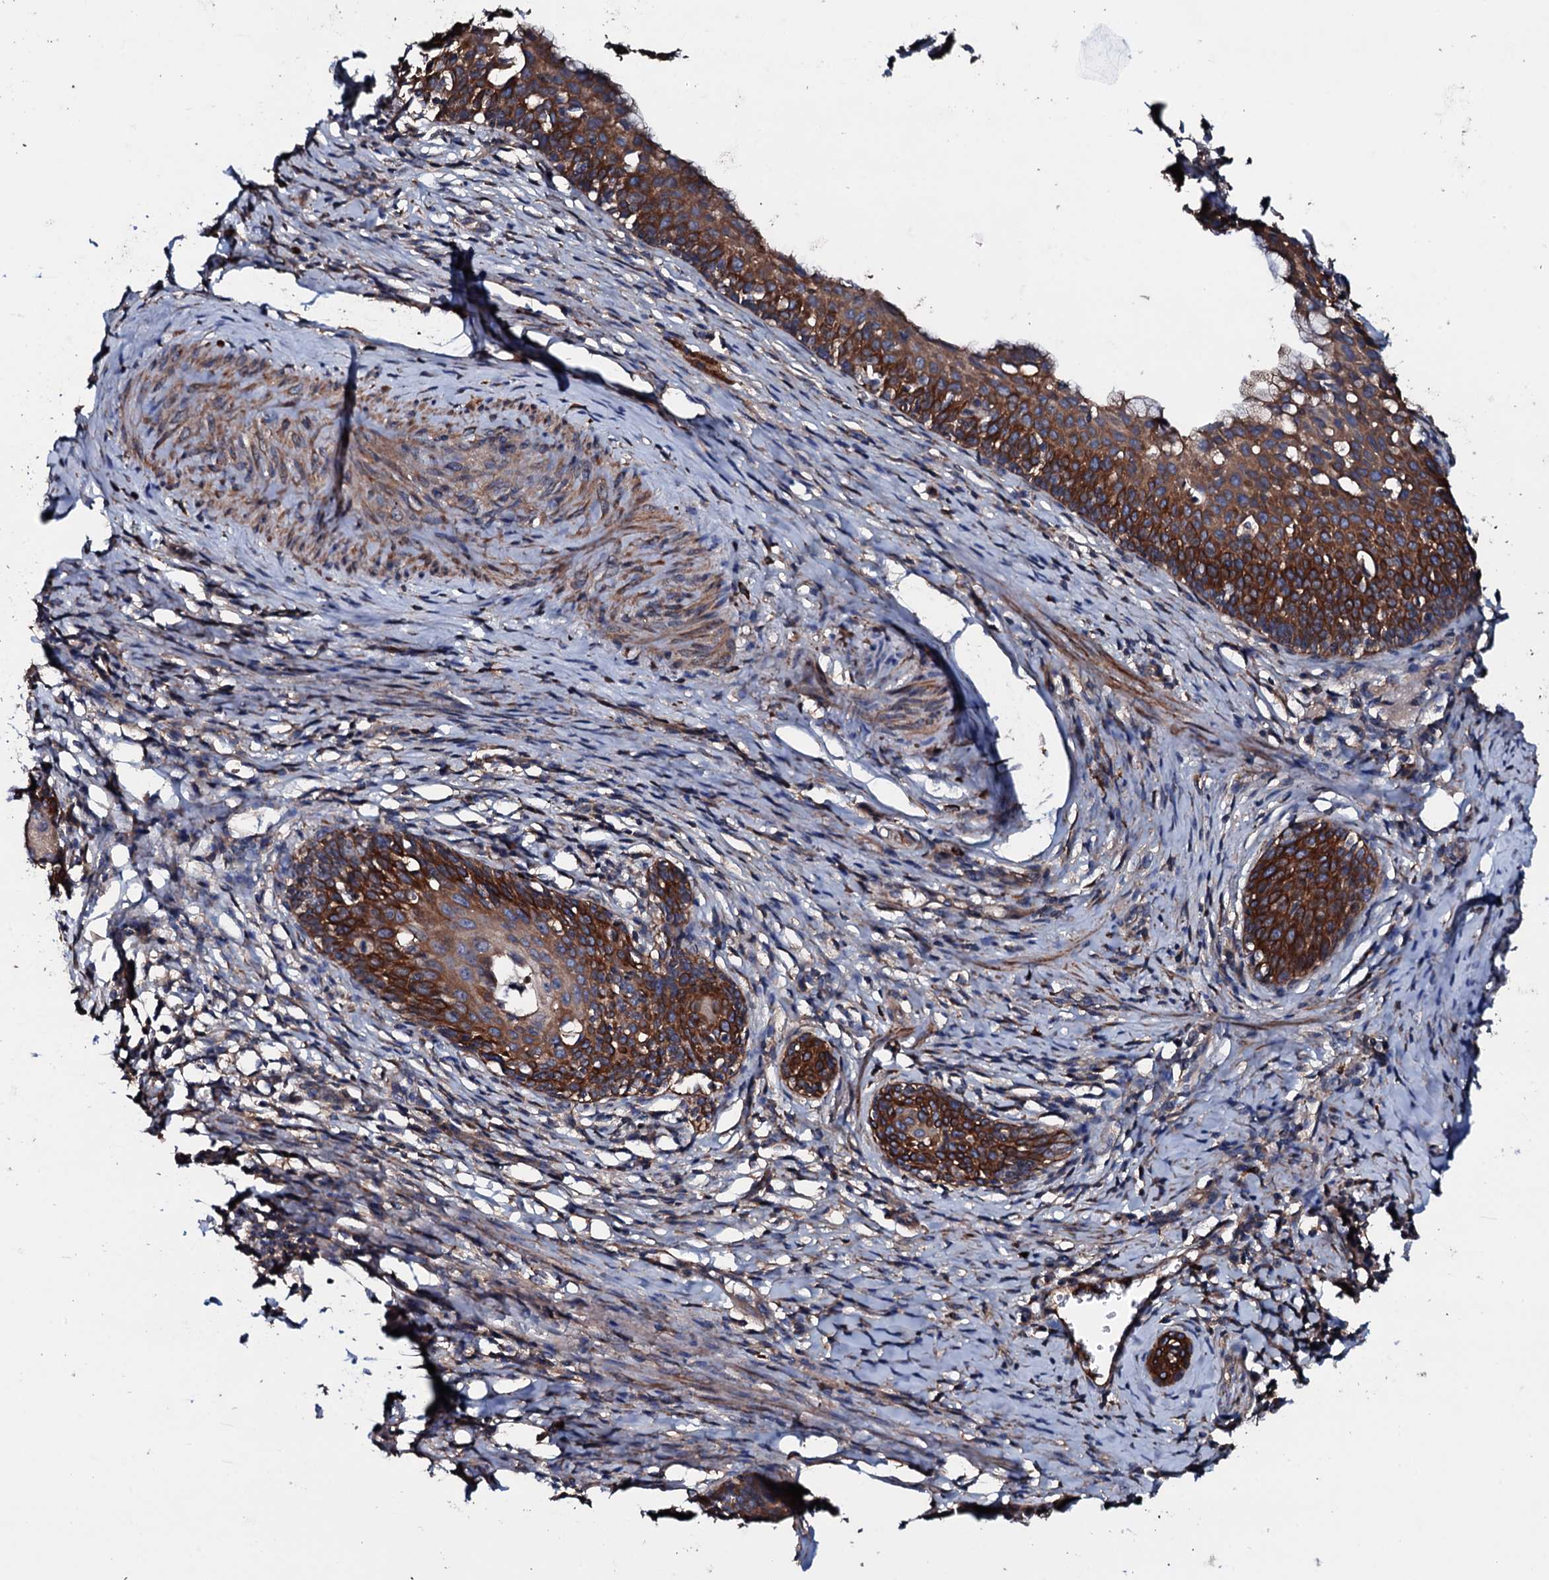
{"staining": {"intensity": "strong", "quantity": ">75%", "location": "cytoplasmic/membranous"}, "tissue": "cervical cancer", "cell_type": "Tumor cells", "image_type": "cancer", "snomed": [{"axis": "morphology", "description": "Squamous cell carcinoma, NOS"}, {"axis": "topography", "description": "Cervix"}], "caption": "Tumor cells display high levels of strong cytoplasmic/membranous expression in about >75% of cells in cervical cancer.", "gene": "NEK1", "patient": {"sex": "female", "age": 52}}